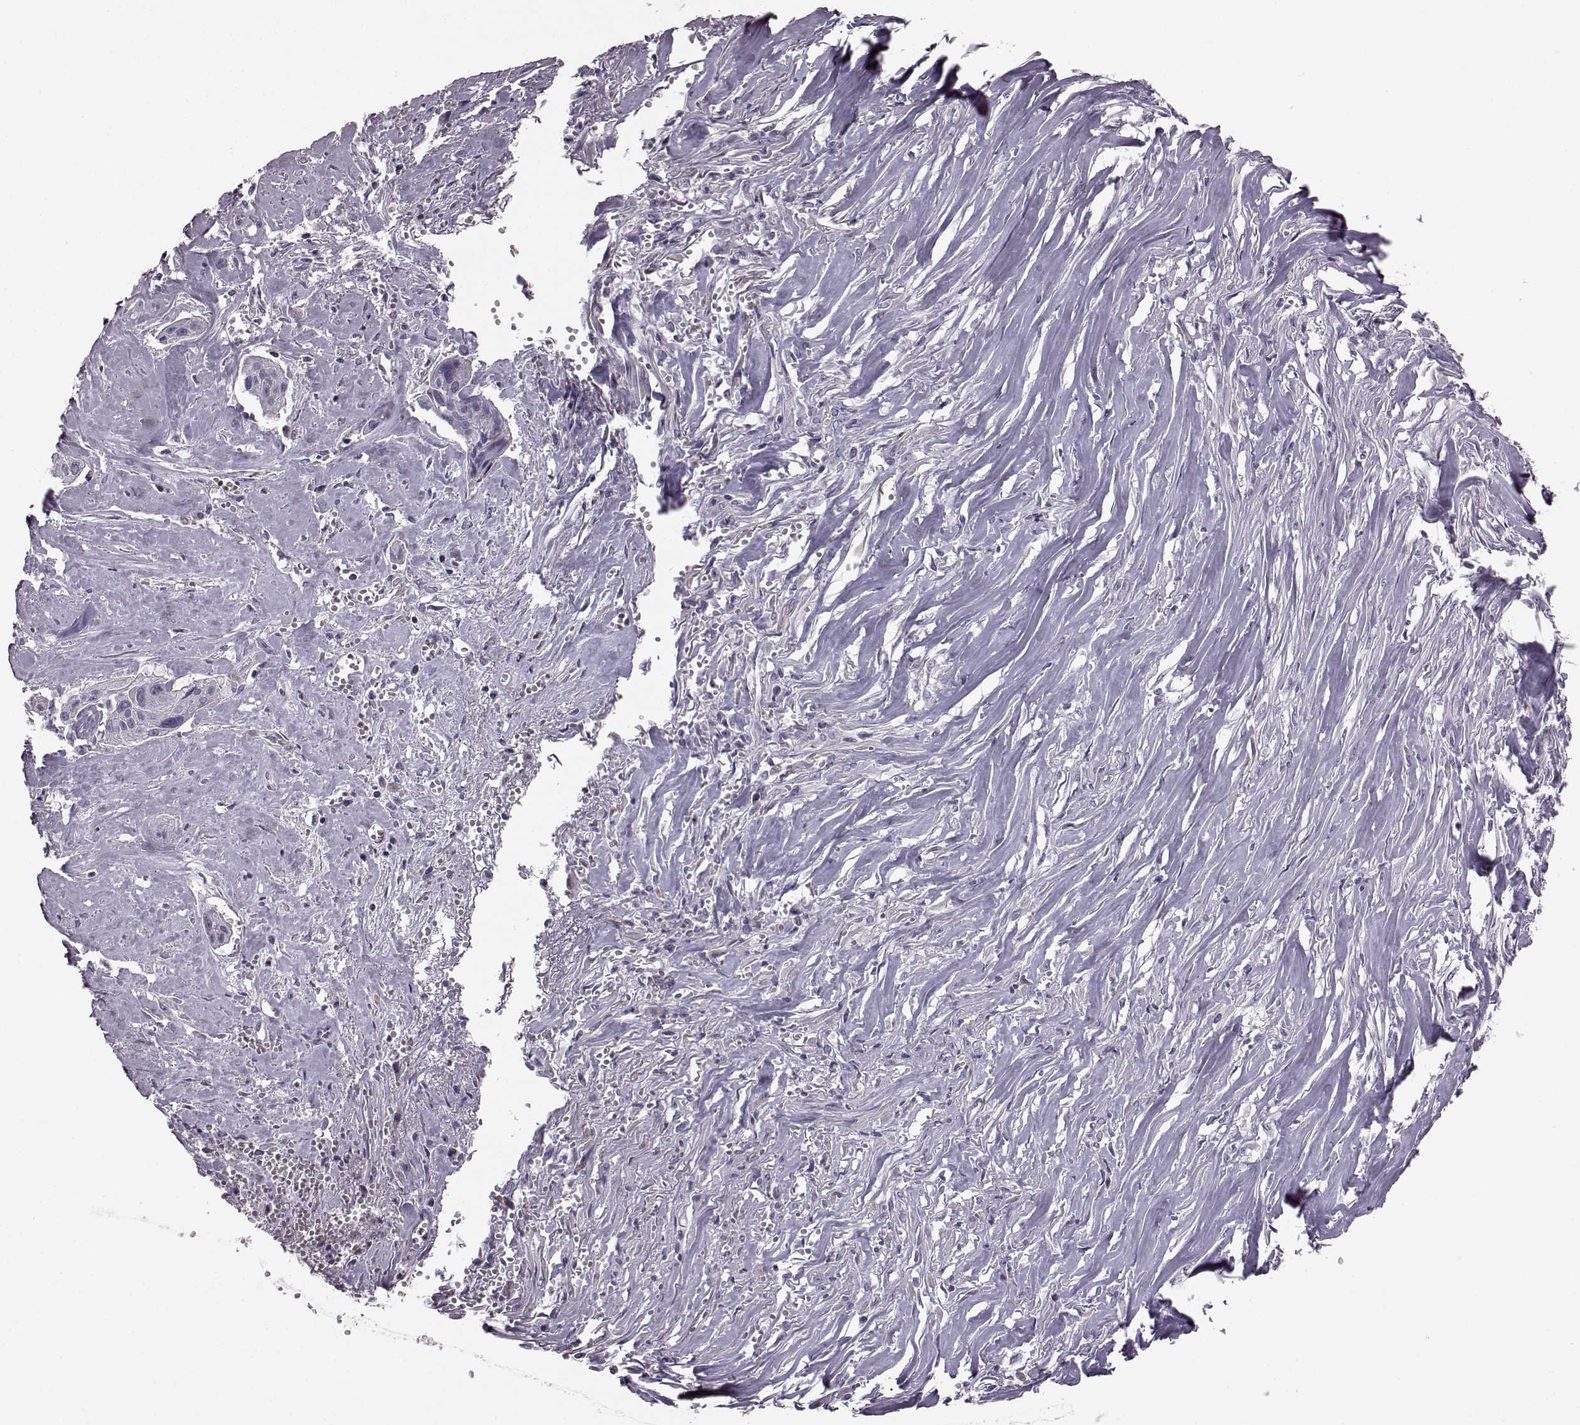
{"staining": {"intensity": "negative", "quantity": "none", "location": "none"}, "tissue": "cervical cancer", "cell_type": "Tumor cells", "image_type": "cancer", "snomed": [{"axis": "morphology", "description": "Squamous cell carcinoma, NOS"}, {"axis": "topography", "description": "Cervix"}], "caption": "High power microscopy histopathology image of an immunohistochemistry image of cervical squamous cell carcinoma, revealing no significant positivity in tumor cells.", "gene": "ATP5MF", "patient": {"sex": "female", "age": 49}}